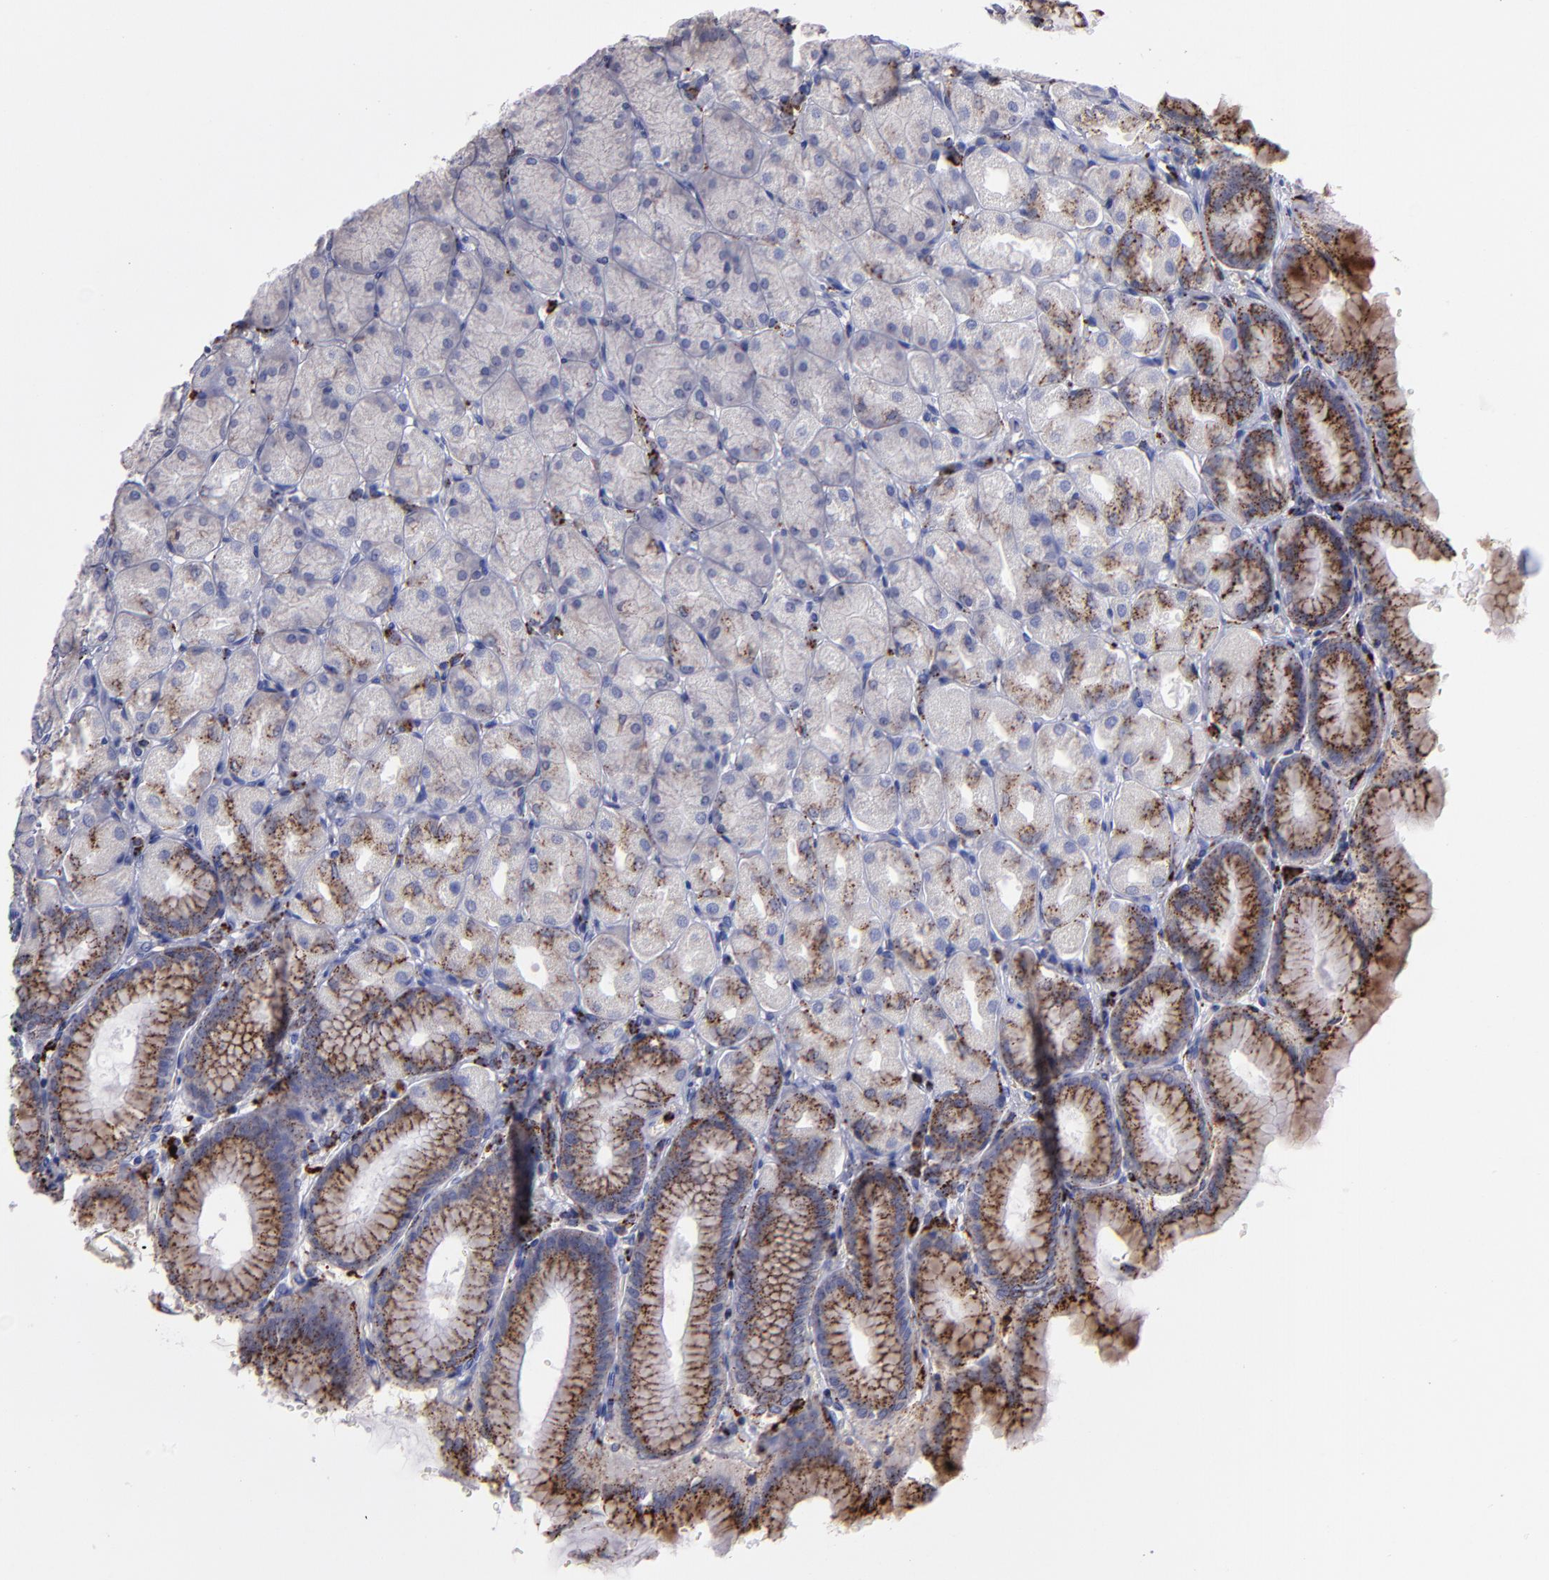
{"staining": {"intensity": "moderate", "quantity": "25%-75%", "location": "cytoplasmic/membranous"}, "tissue": "stomach", "cell_type": "Glandular cells", "image_type": "normal", "snomed": [{"axis": "morphology", "description": "Normal tissue, NOS"}, {"axis": "topography", "description": "Stomach, upper"}], "caption": "Glandular cells display moderate cytoplasmic/membranous positivity in approximately 25%-75% of cells in benign stomach.", "gene": "CTSS", "patient": {"sex": "female", "age": 56}}